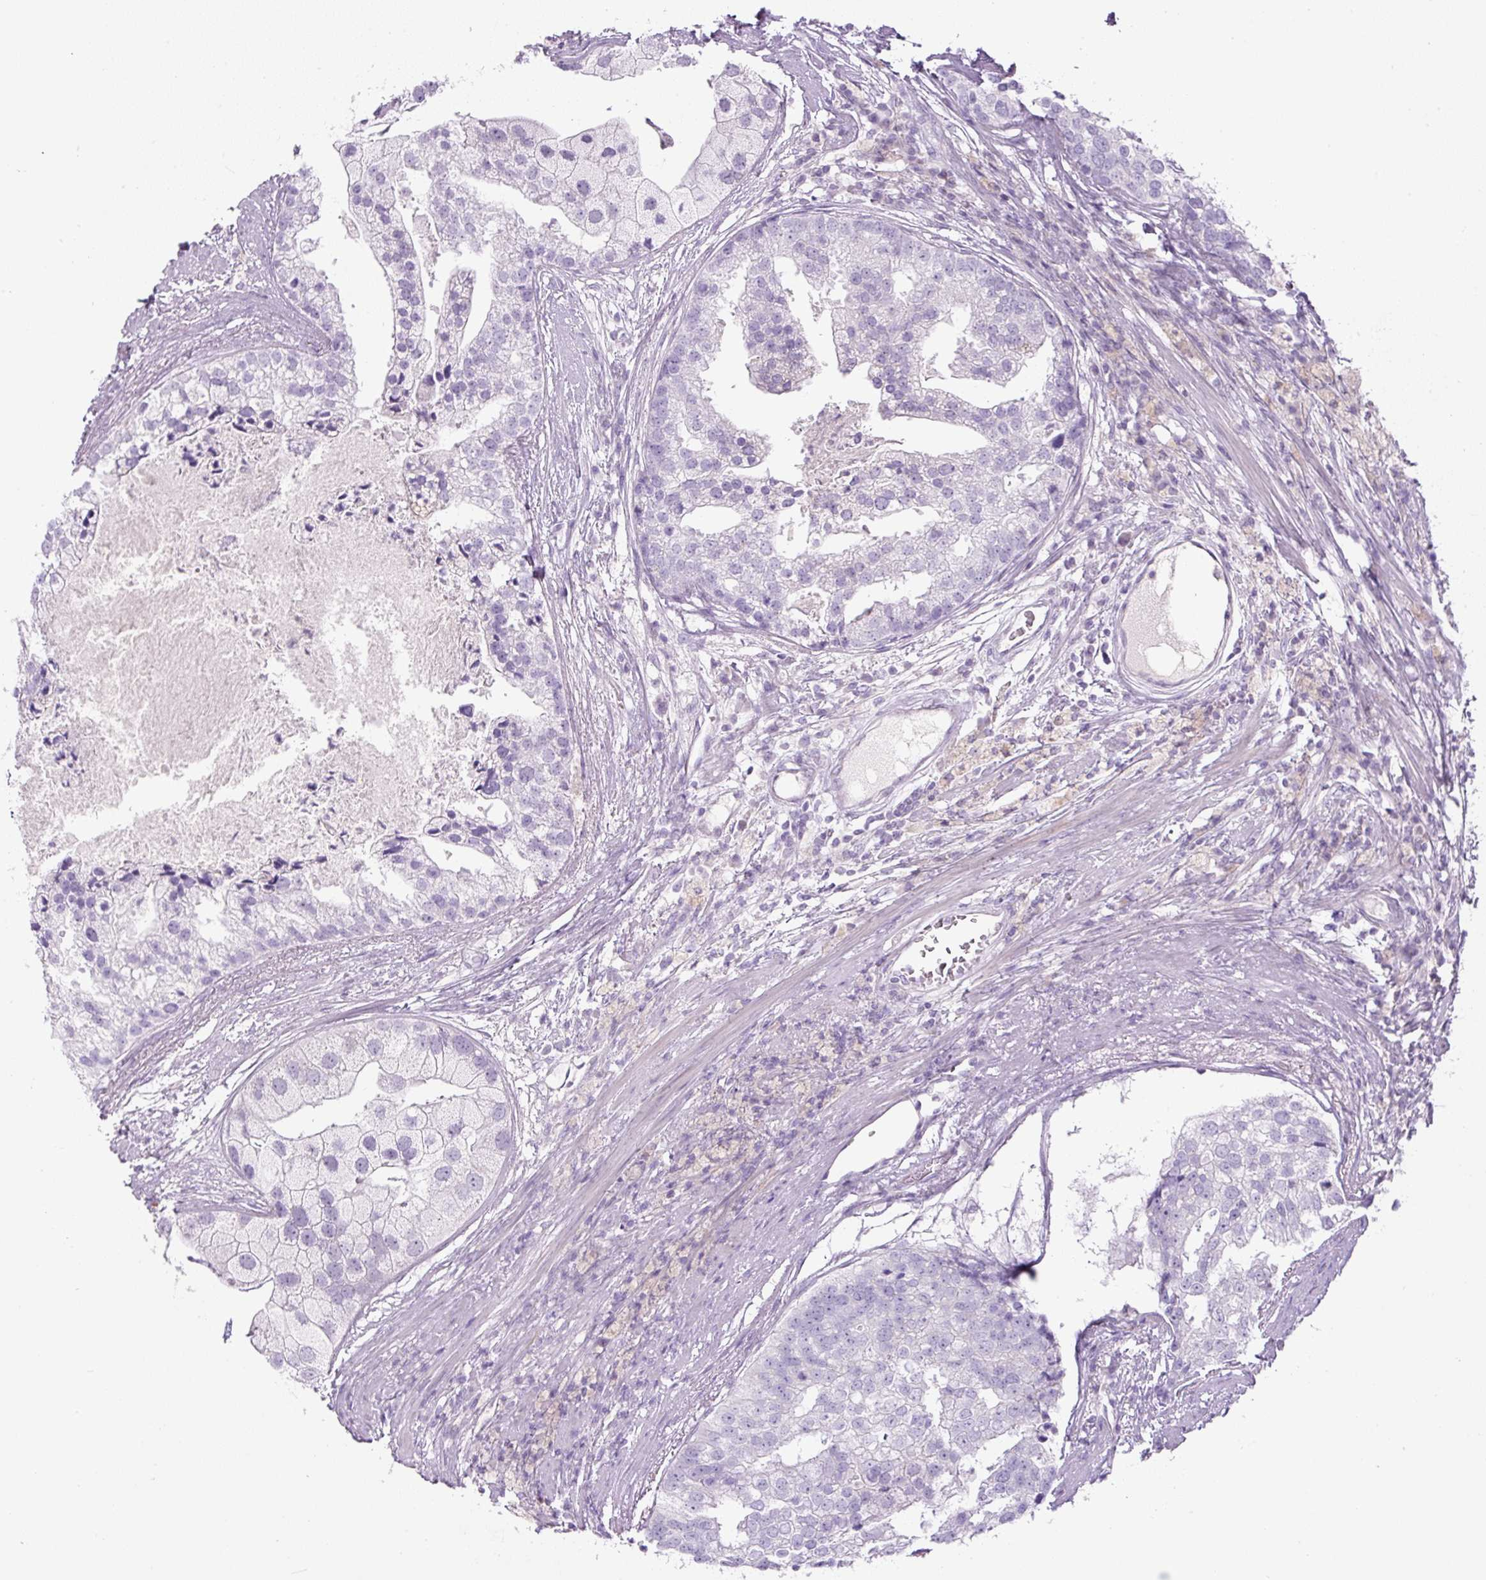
{"staining": {"intensity": "negative", "quantity": "none", "location": "none"}, "tissue": "prostate cancer", "cell_type": "Tumor cells", "image_type": "cancer", "snomed": [{"axis": "morphology", "description": "Adenocarcinoma, High grade"}, {"axis": "topography", "description": "Prostate"}], "caption": "IHC photomicrograph of neoplastic tissue: human prostate cancer stained with DAB exhibits no significant protein positivity in tumor cells.", "gene": "FGFBP3", "patient": {"sex": "male", "age": 62}}